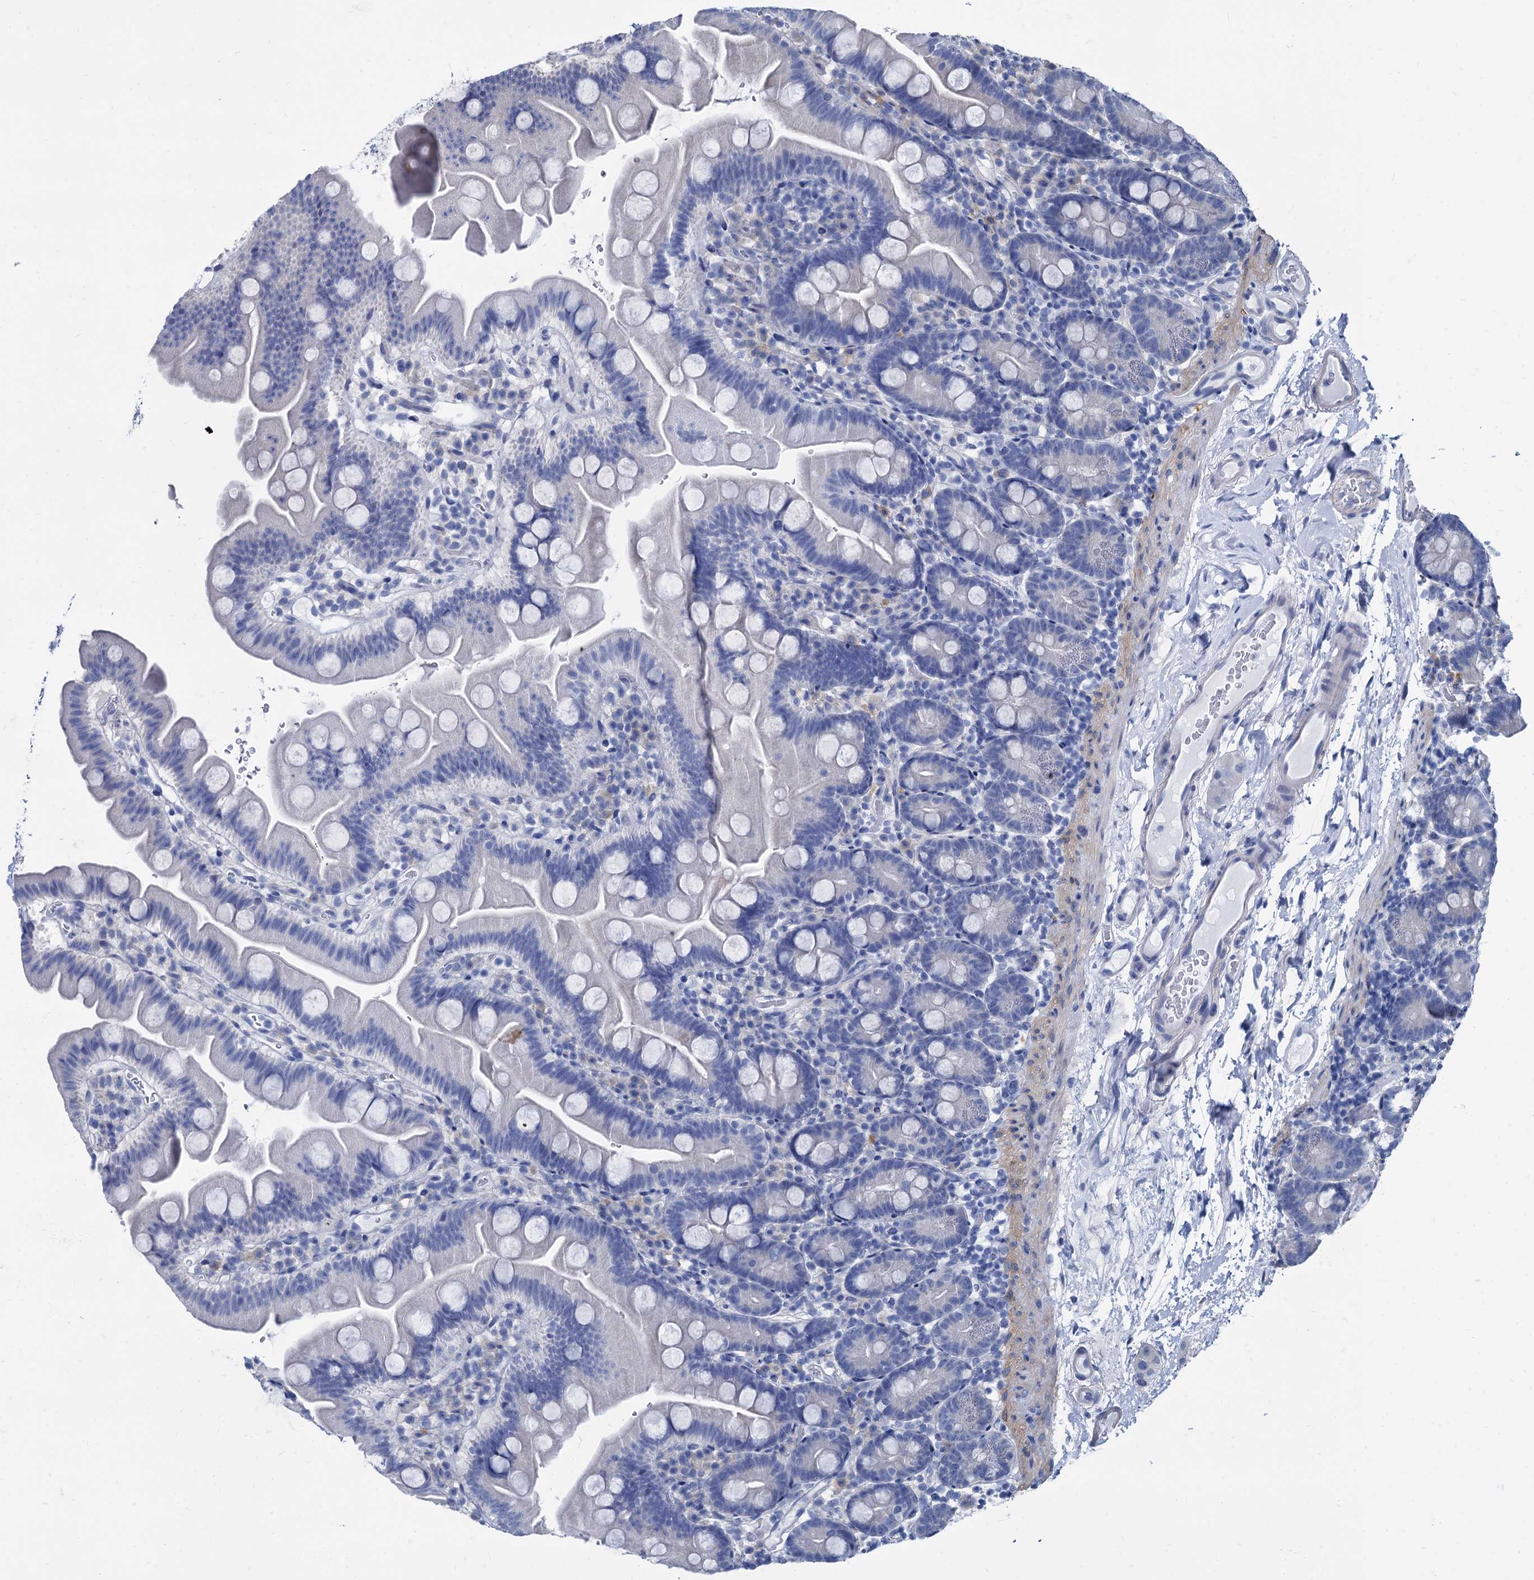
{"staining": {"intensity": "negative", "quantity": "none", "location": "none"}, "tissue": "small intestine", "cell_type": "Glandular cells", "image_type": "normal", "snomed": [{"axis": "morphology", "description": "Normal tissue, NOS"}, {"axis": "topography", "description": "Small intestine"}], "caption": "The IHC micrograph has no significant expression in glandular cells of small intestine.", "gene": "FOXR2", "patient": {"sex": "female", "age": 68}}